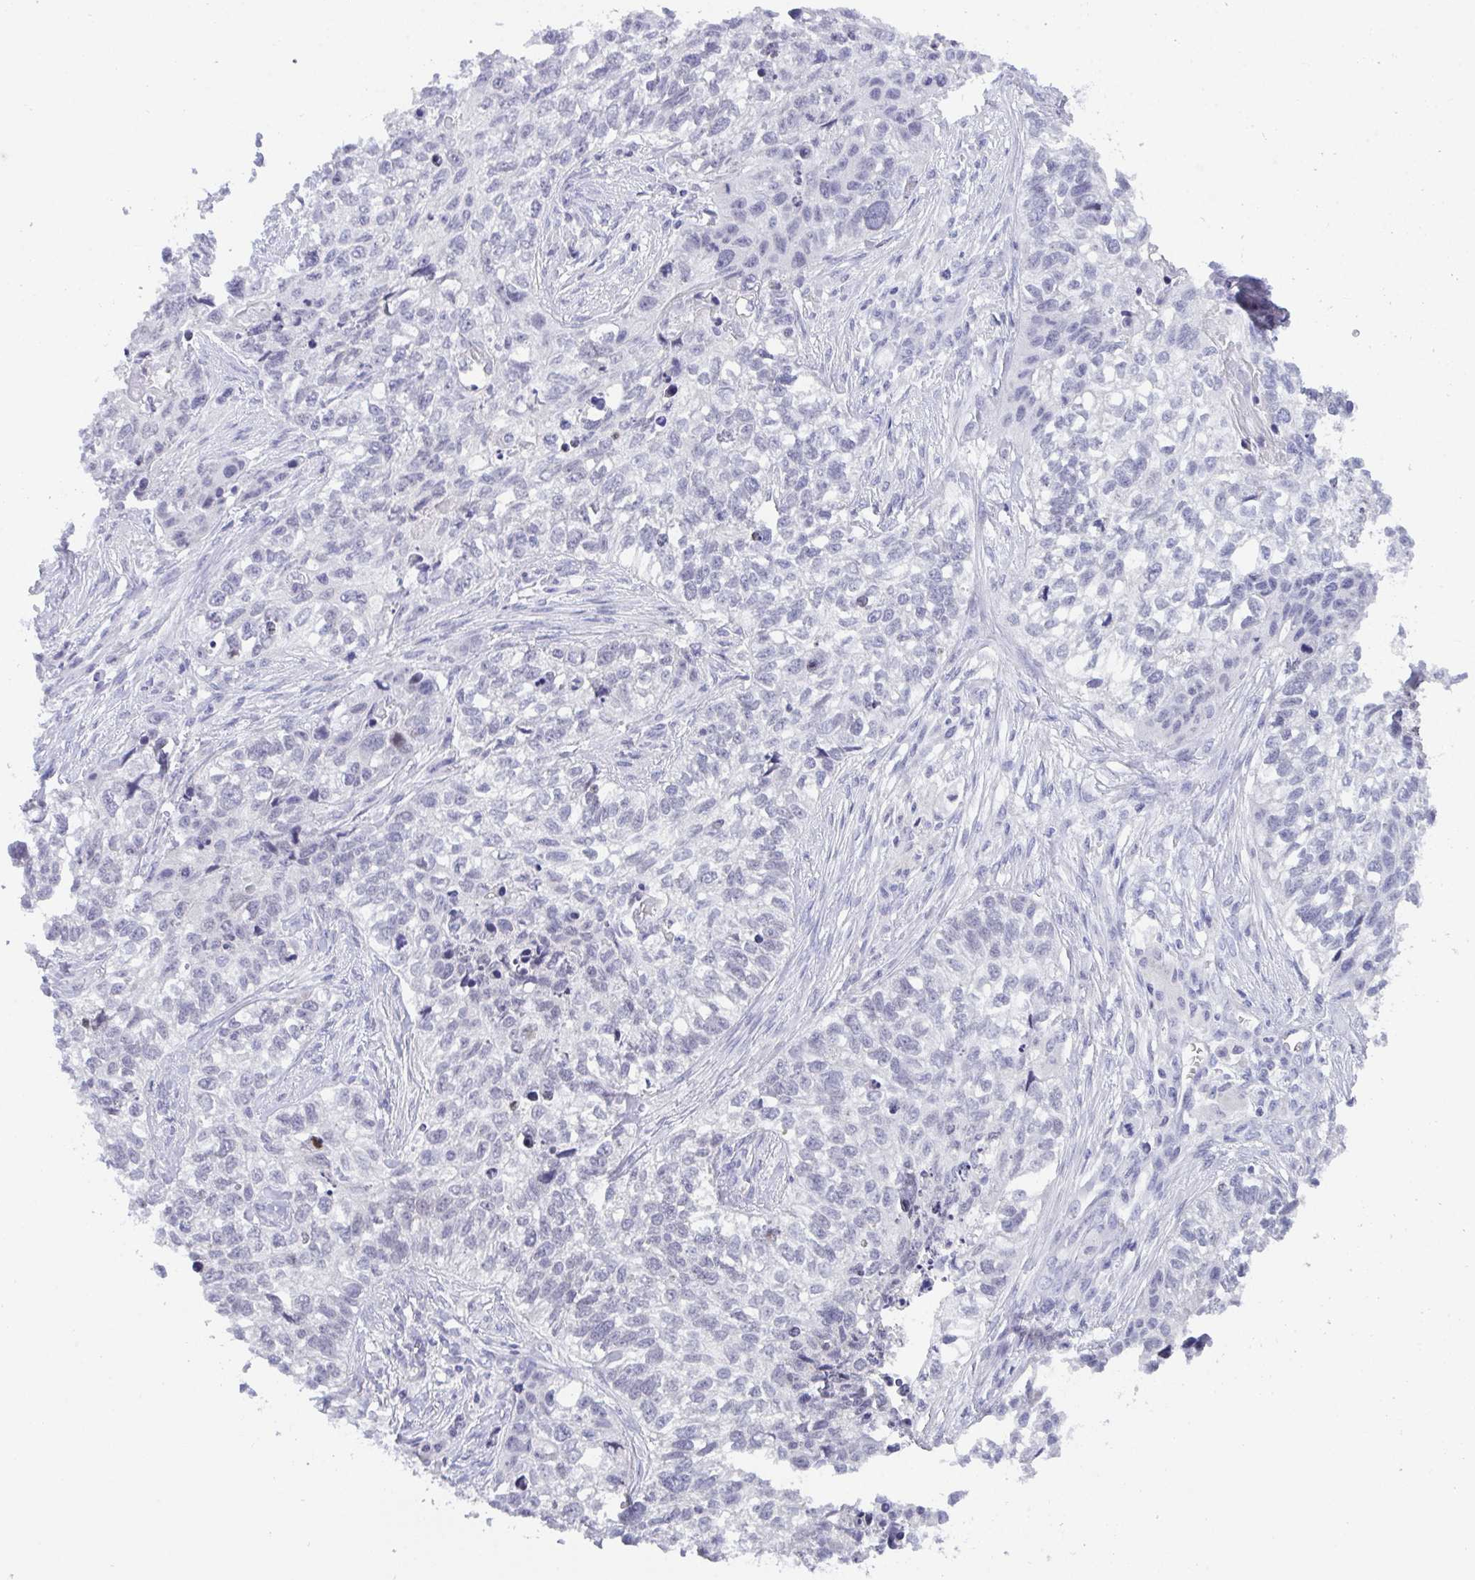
{"staining": {"intensity": "negative", "quantity": "none", "location": "none"}, "tissue": "lung cancer", "cell_type": "Tumor cells", "image_type": "cancer", "snomed": [{"axis": "morphology", "description": "Squamous cell carcinoma, NOS"}, {"axis": "topography", "description": "Lung"}], "caption": "Immunohistochemical staining of human lung cancer (squamous cell carcinoma) shows no significant positivity in tumor cells.", "gene": "BMAL2", "patient": {"sex": "male", "age": 74}}